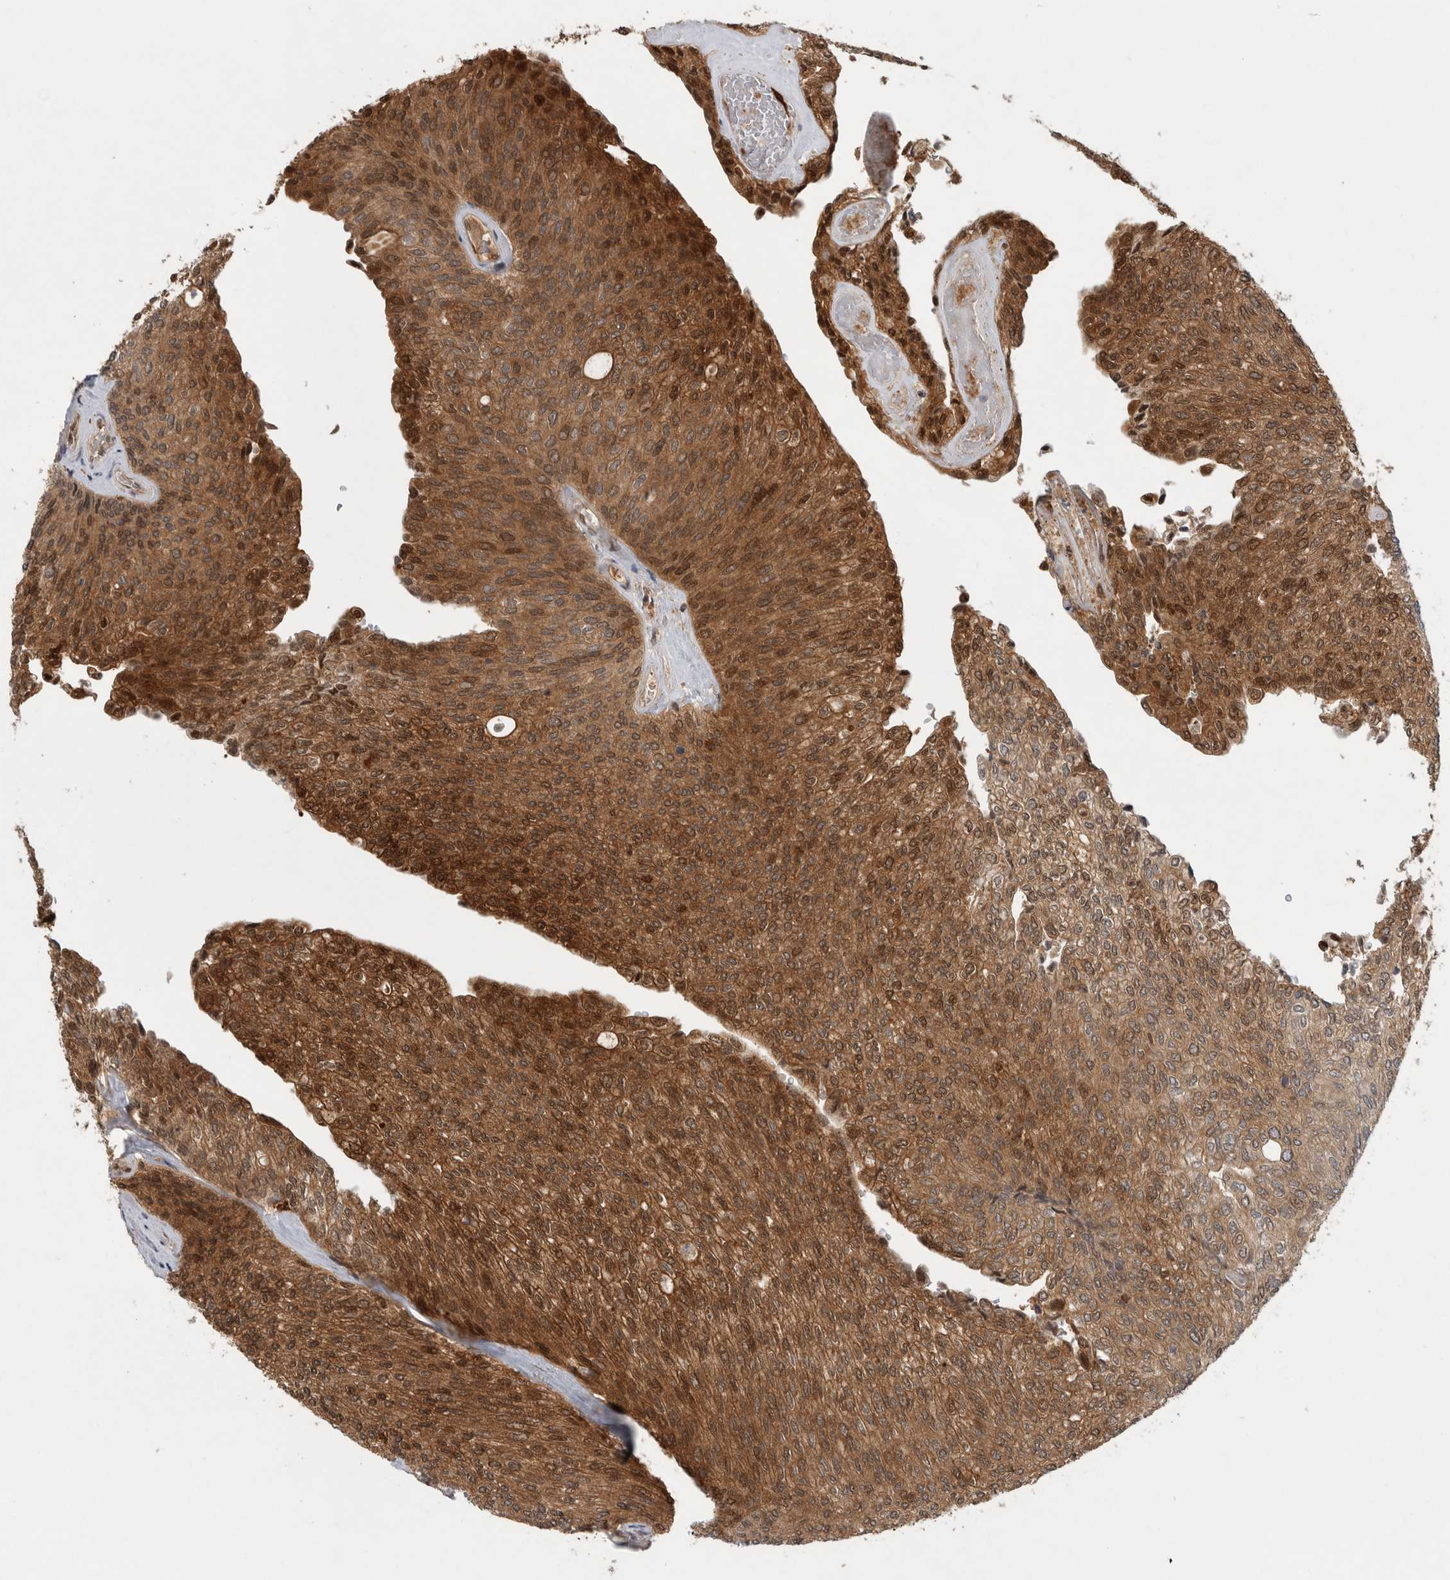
{"staining": {"intensity": "moderate", "quantity": ">75%", "location": "cytoplasmic/membranous,nuclear"}, "tissue": "urothelial cancer", "cell_type": "Tumor cells", "image_type": "cancer", "snomed": [{"axis": "morphology", "description": "Urothelial carcinoma, Low grade"}, {"axis": "topography", "description": "Urinary bladder"}], "caption": "Immunohistochemistry staining of urothelial cancer, which exhibits medium levels of moderate cytoplasmic/membranous and nuclear staining in about >75% of tumor cells indicating moderate cytoplasmic/membranous and nuclear protein expression. The staining was performed using DAB (3,3'-diaminobenzidine) (brown) for protein detection and nuclei were counterstained in hematoxylin (blue).", "gene": "ASTN2", "patient": {"sex": "female", "age": 79}}